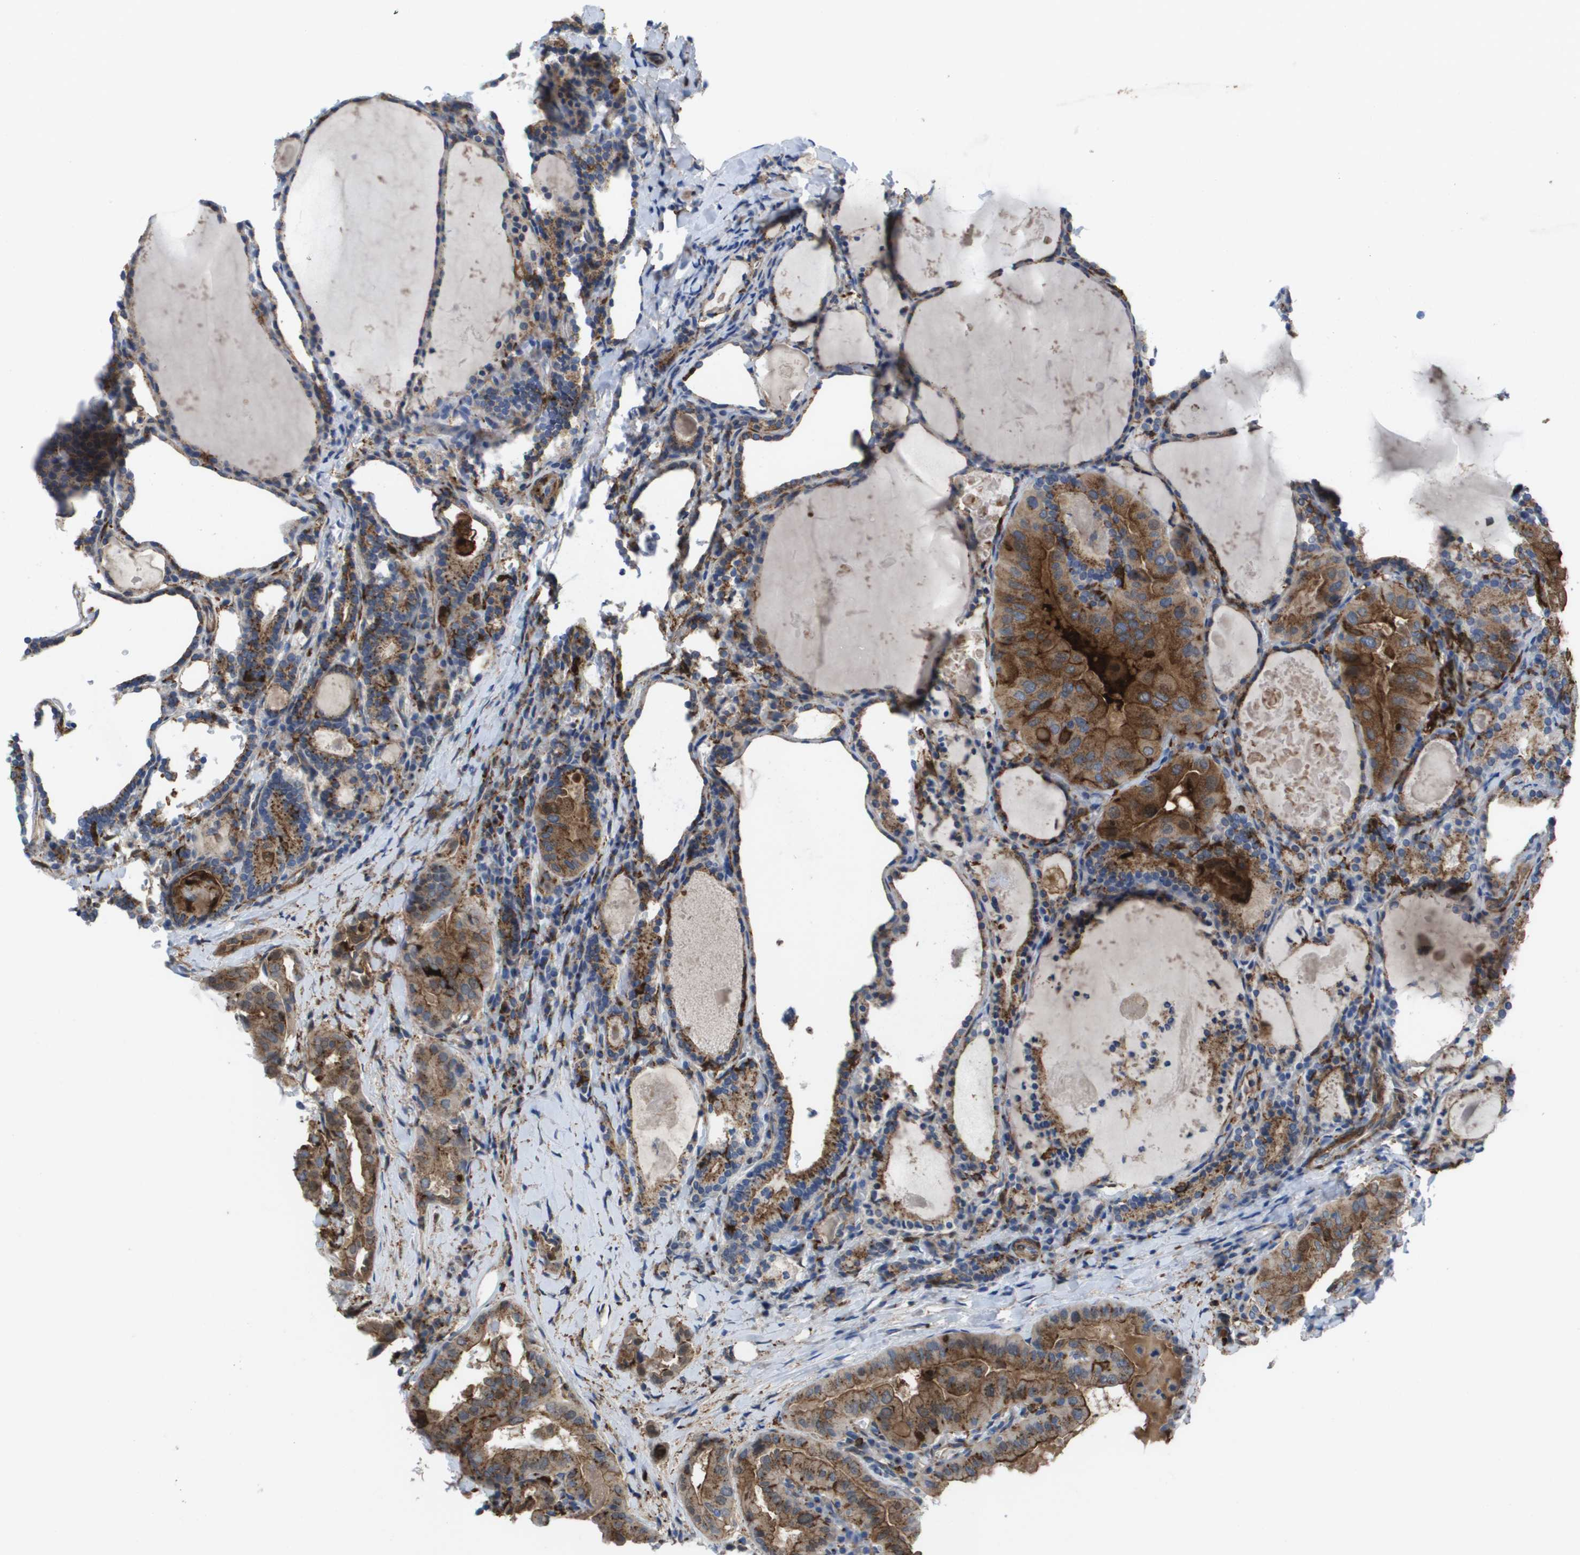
{"staining": {"intensity": "moderate", "quantity": ">75%", "location": "cytoplasmic/membranous"}, "tissue": "thyroid cancer", "cell_type": "Tumor cells", "image_type": "cancer", "snomed": [{"axis": "morphology", "description": "Papillary adenocarcinoma, NOS"}, {"axis": "topography", "description": "Thyroid gland"}], "caption": "A medium amount of moderate cytoplasmic/membranous staining is identified in approximately >75% of tumor cells in thyroid papillary adenocarcinoma tissue.", "gene": "SLC37A2", "patient": {"sex": "female", "age": 42}}